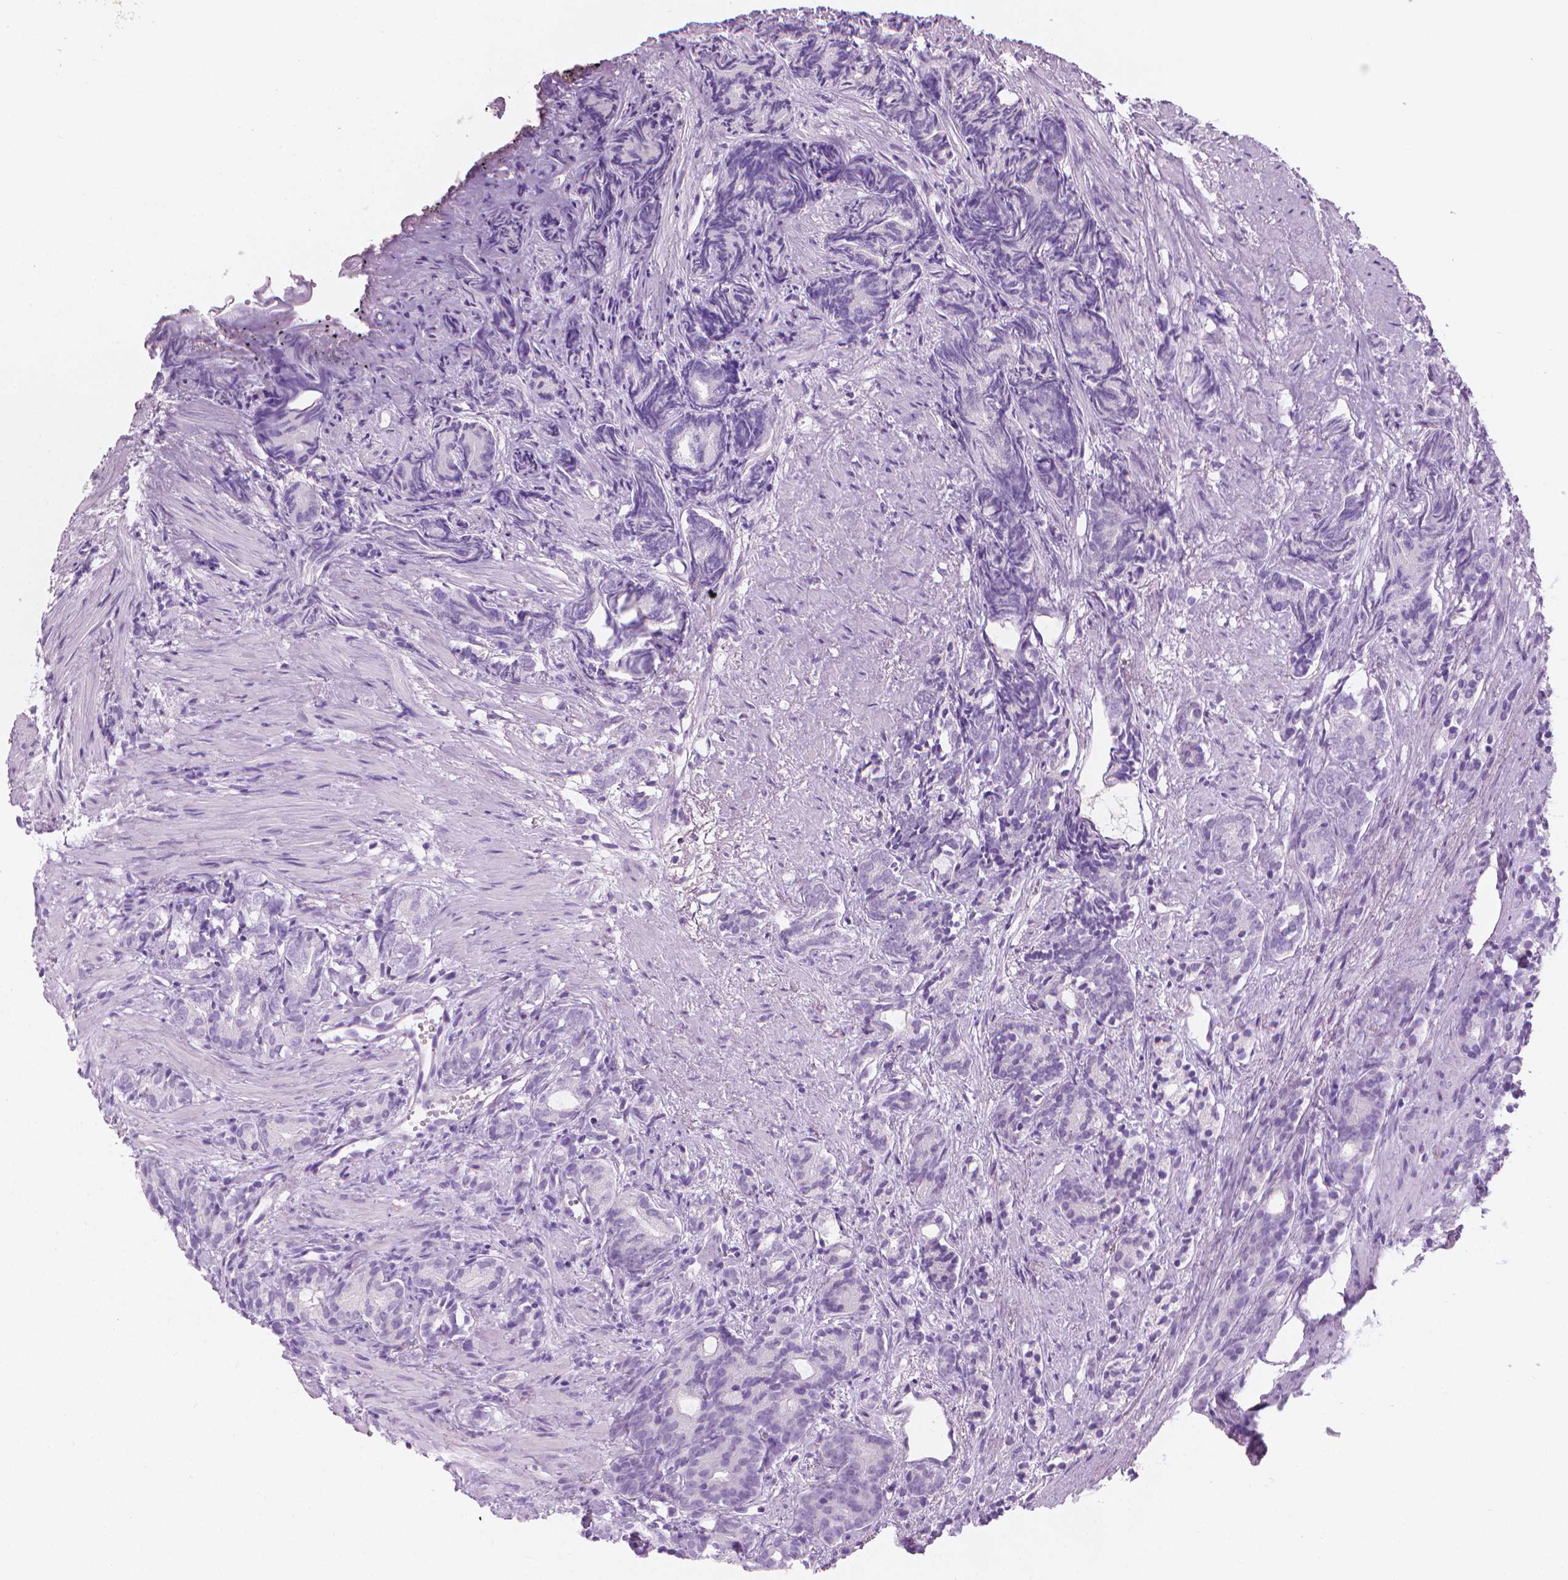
{"staining": {"intensity": "negative", "quantity": "none", "location": "none"}, "tissue": "prostate cancer", "cell_type": "Tumor cells", "image_type": "cancer", "snomed": [{"axis": "morphology", "description": "Adenocarcinoma, High grade"}, {"axis": "topography", "description": "Prostate"}], "caption": "The image demonstrates no staining of tumor cells in prostate adenocarcinoma (high-grade).", "gene": "TTC29", "patient": {"sex": "male", "age": 84}}